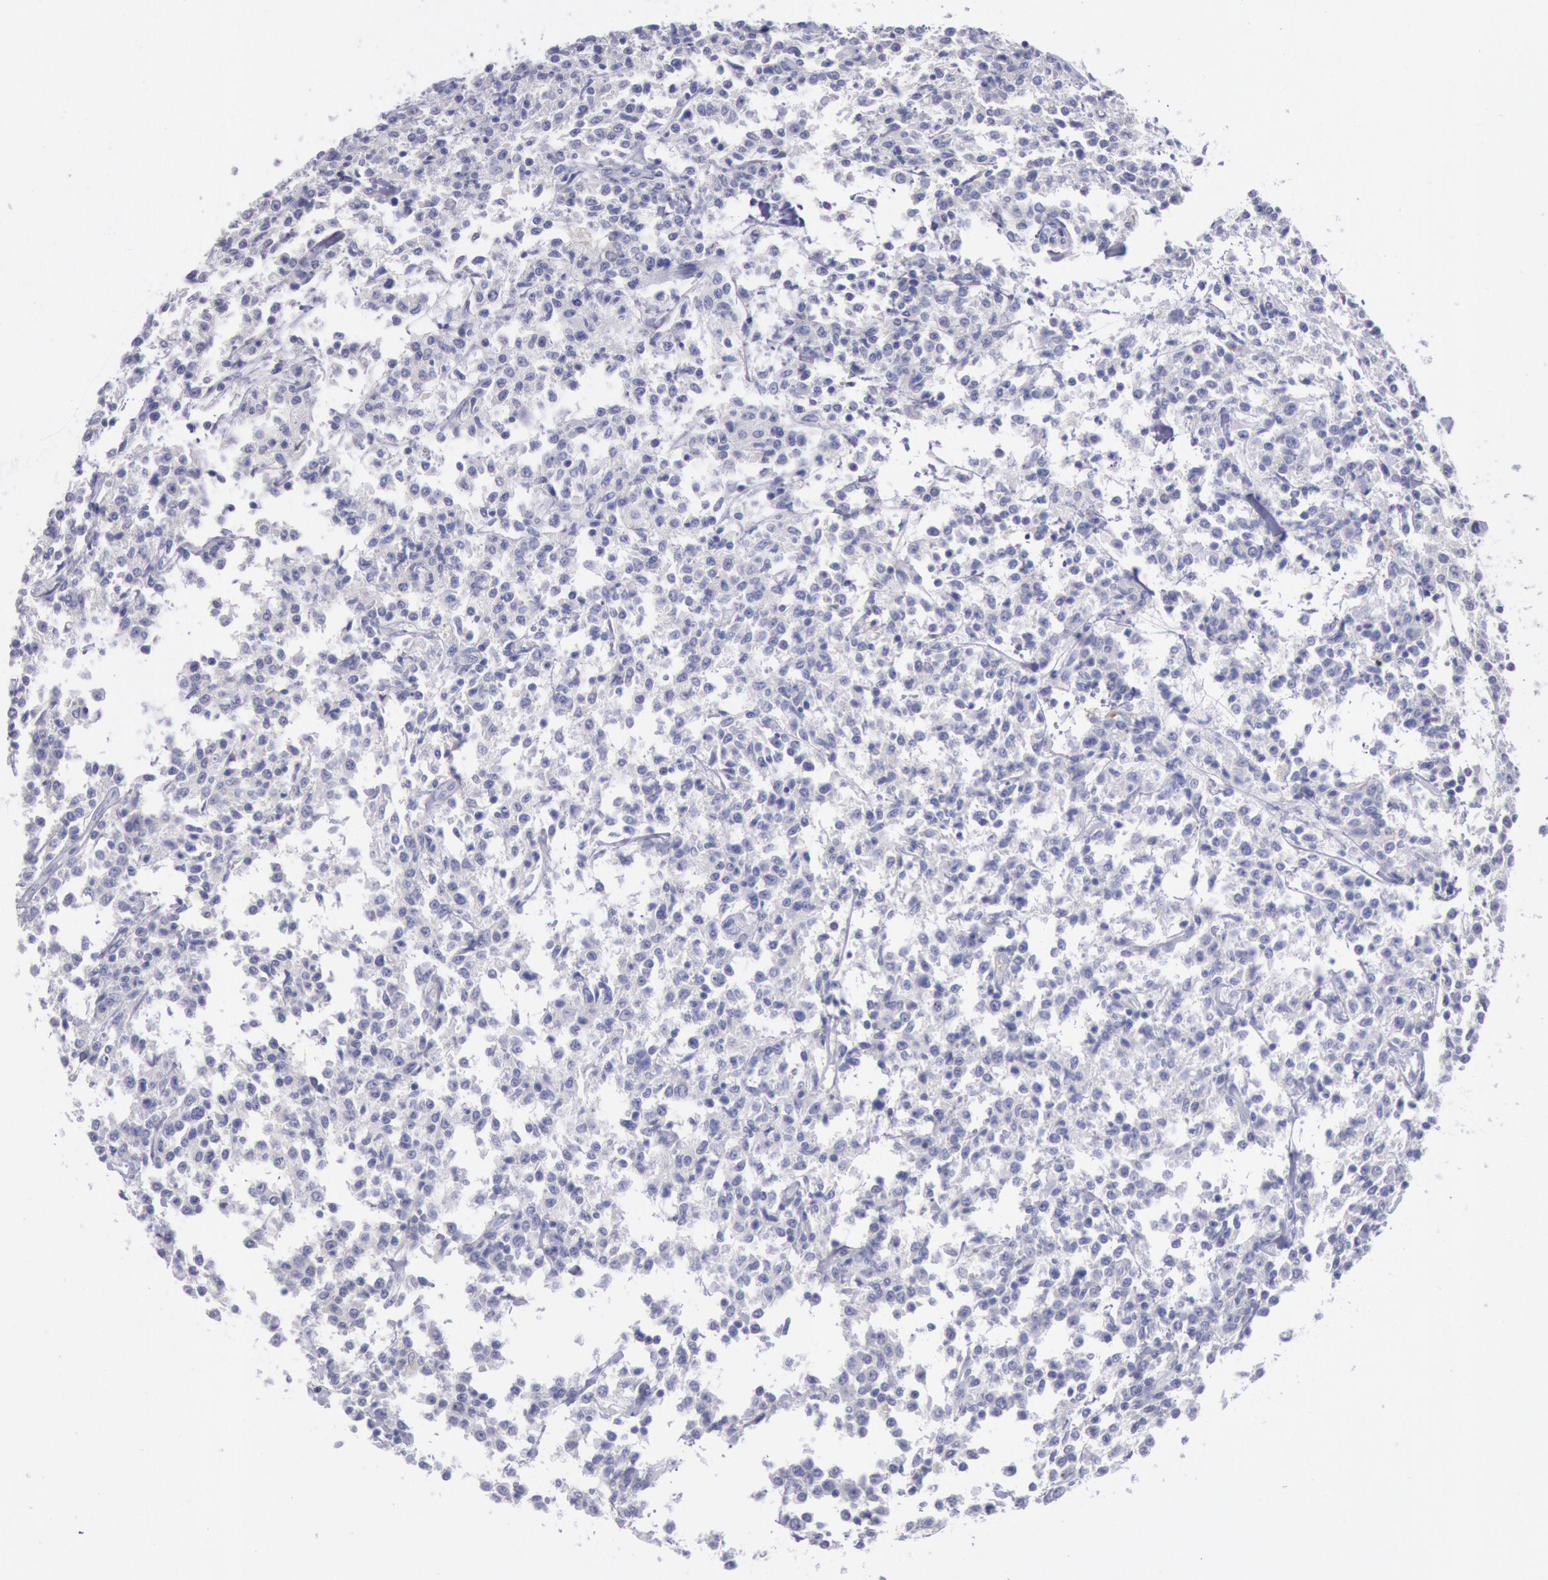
{"staining": {"intensity": "negative", "quantity": "none", "location": "none"}, "tissue": "lymphoma", "cell_type": "Tumor cells", "image_type": "cancer", "snomed": [{"axis": "morphology", "description": "Malignant lymphoma, non-Hodgkin's type, Low grade"}, {"axis": "topography", "description": "Small intestine"}], "caption": "An IHC histopathology image of low-grade malignant lymphoma, non-Hodgkin's type is shown. There is no staining in tumor cells of low-grade malignant lymphoma, non-Hodgkin's type.", "gene": "GAL3ST1", "patient": {"sex": "female", "age": 59}}